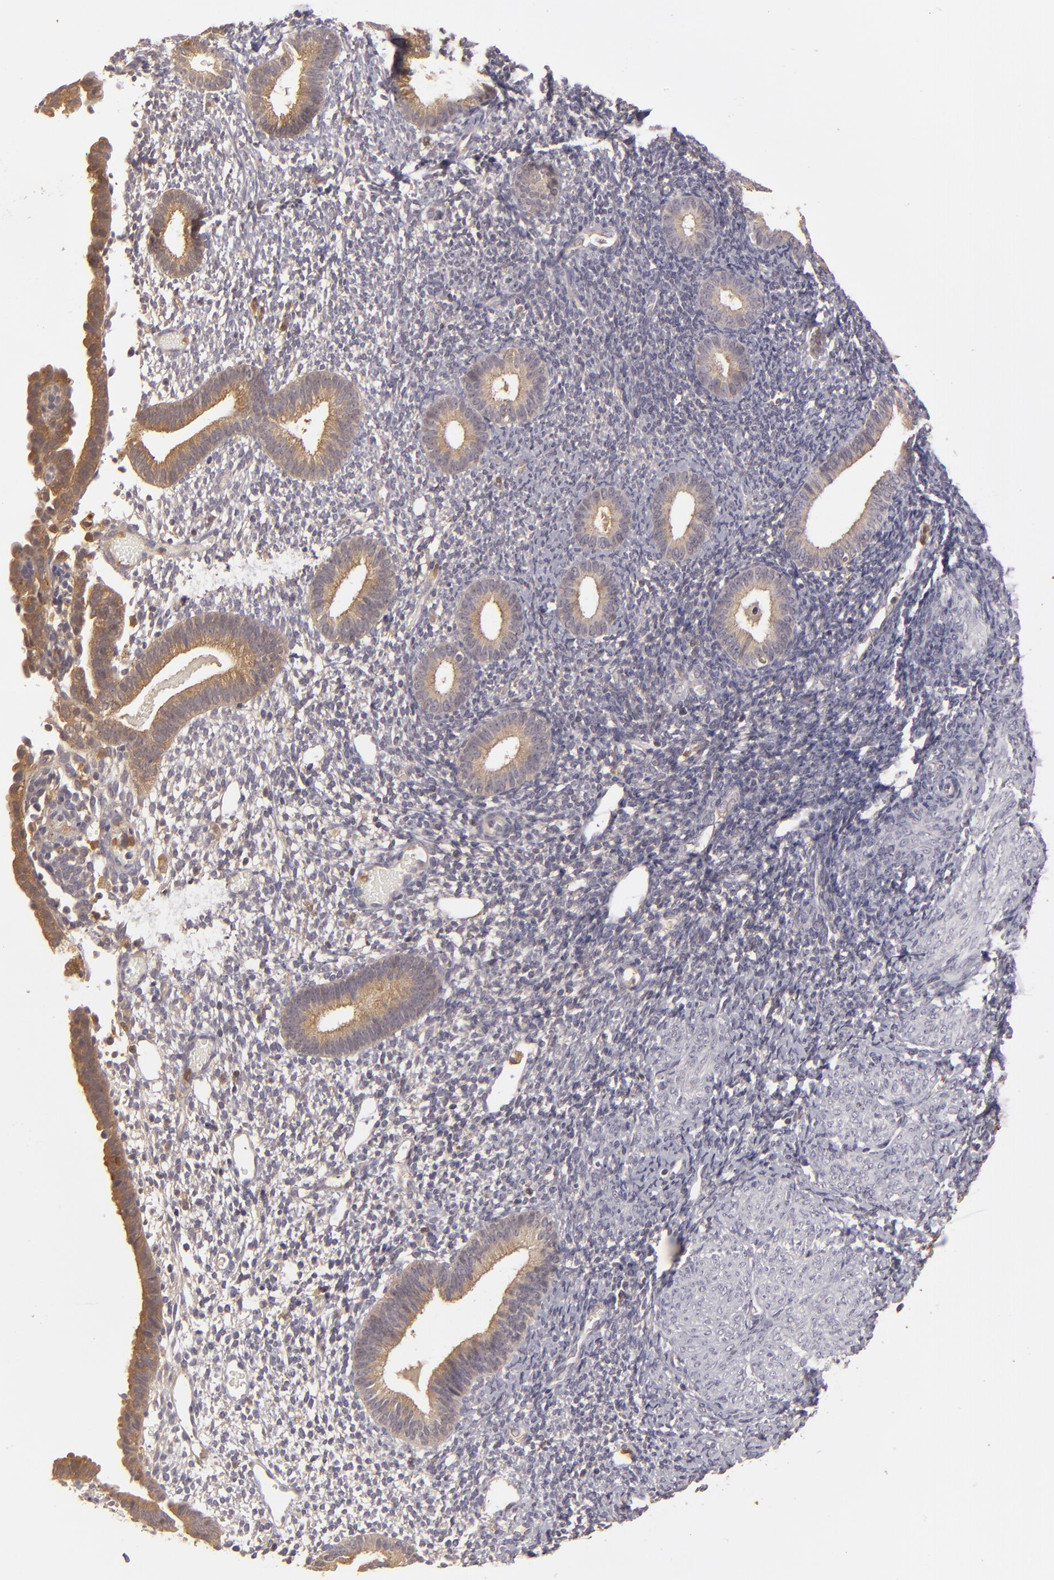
{"staining": {"intensity": "weak", "quantity": "<25%", "location": "cytoplasmic/membranous"}, "tissue": "endometrium", "cell_type": "Cells in endometrial stroma", "image_type": "normal", "snomed": [{"axis": "morphology", "description": "Normal tissue, NOS"}, {"axis": "topography", "description": "Smooth muscle"}, {"axis": "topography", "description": "Endometrium"}], "caption": "High magnification brightfield microscopy of benign endometrium stained with DAB (3,3'-diaminobenzidine) (brown) and counterstained with hematoxylin (blue): cells in endometrial stroma show no significant expression.", "gene": "PRKCD", "patient": {"sex": "female", "age": 57}}